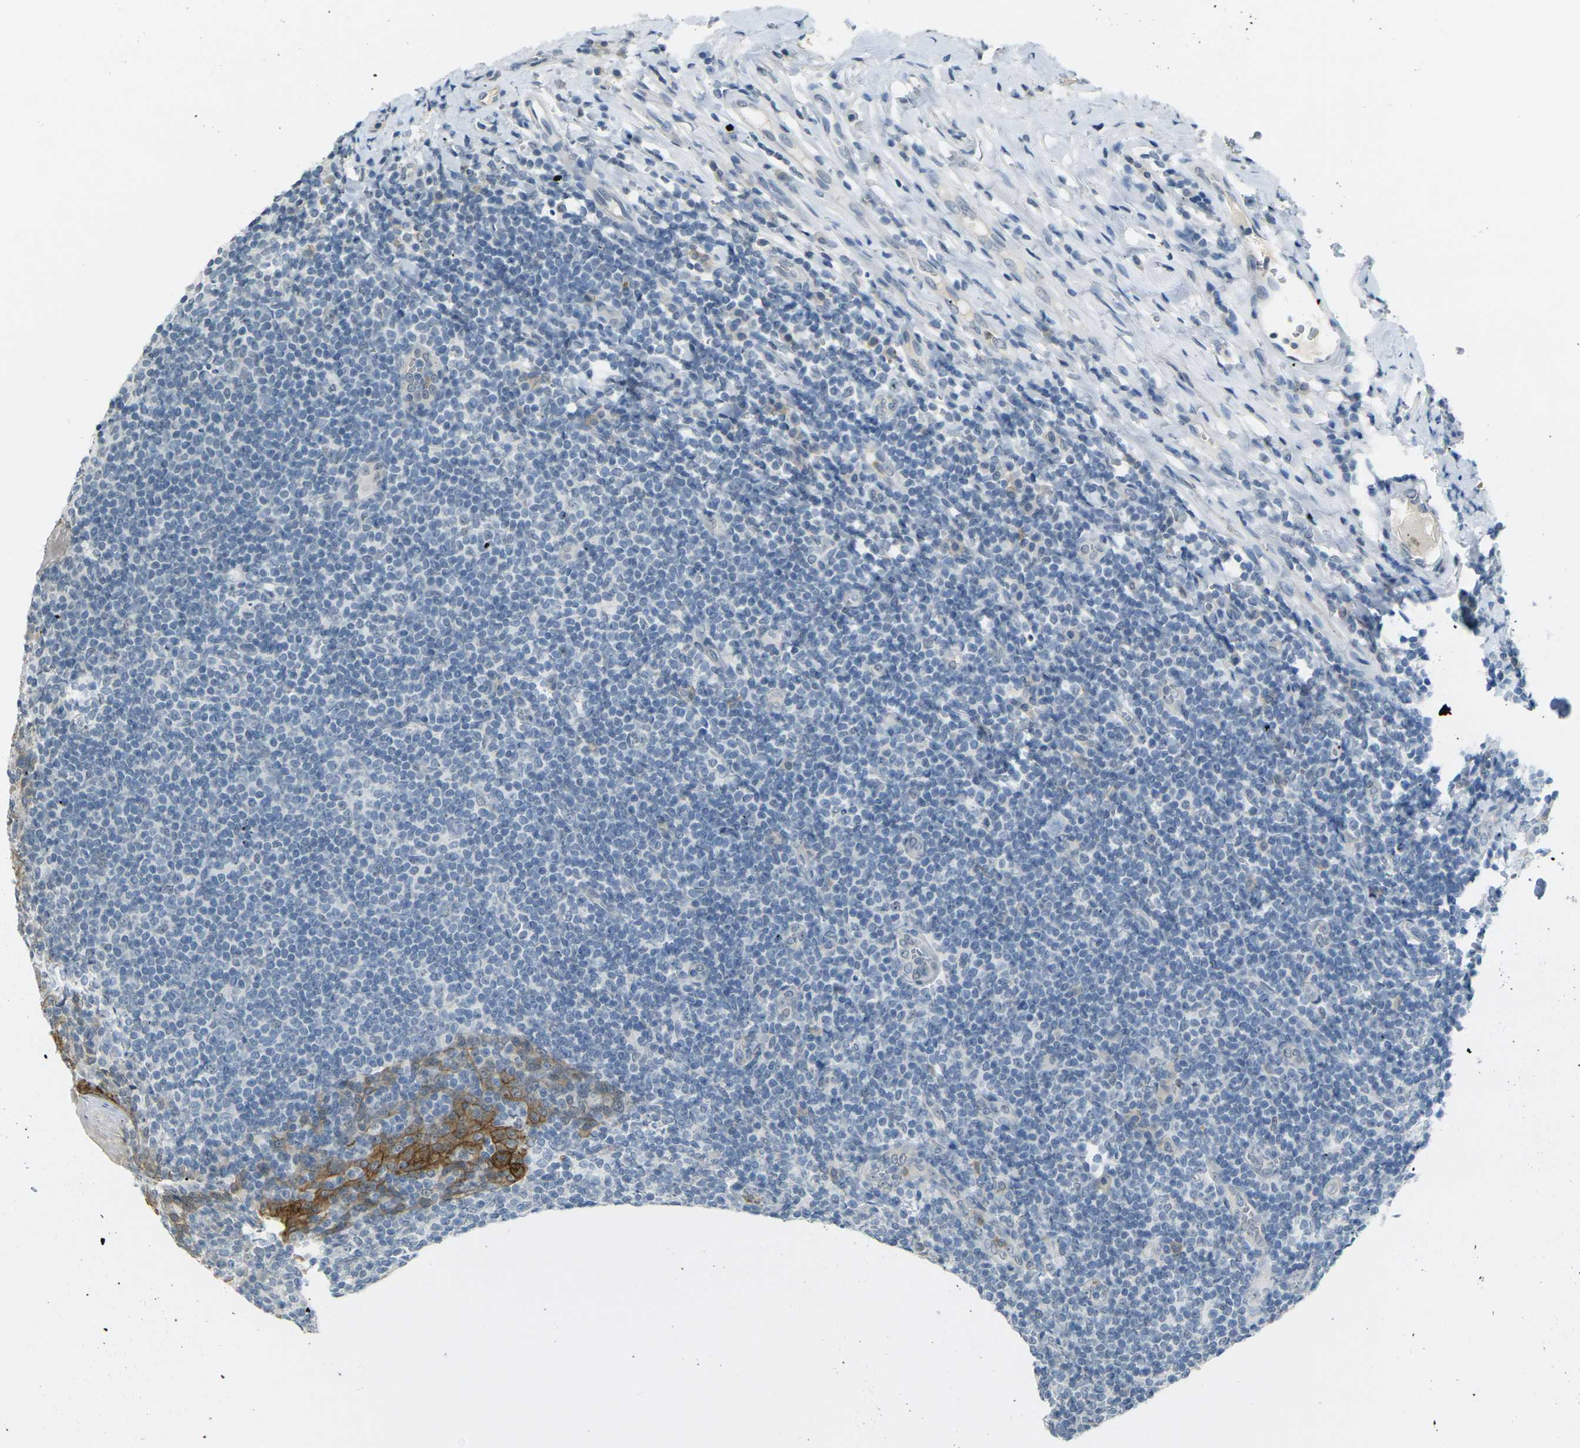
{"staining": {"intensity": "negative", "quantity": "none", "location": "none"}, "tissue": "tonsil", "cell_type": "Germinal center cells", "image_type": "normal", "snomed": [{"axis": "morphology", "description": "Normal tissue, NOS"}, {"axis": "topography", "description": "Tonsil"}], "caption": "DAB (3,3'-diaminobenzidine) immunohistochemical staining of unremarkable human tonsil displays no significant positivity in germinal center cells.", "gene": "SPTBN2", "patient": {"sex": "male", "age": 31}}